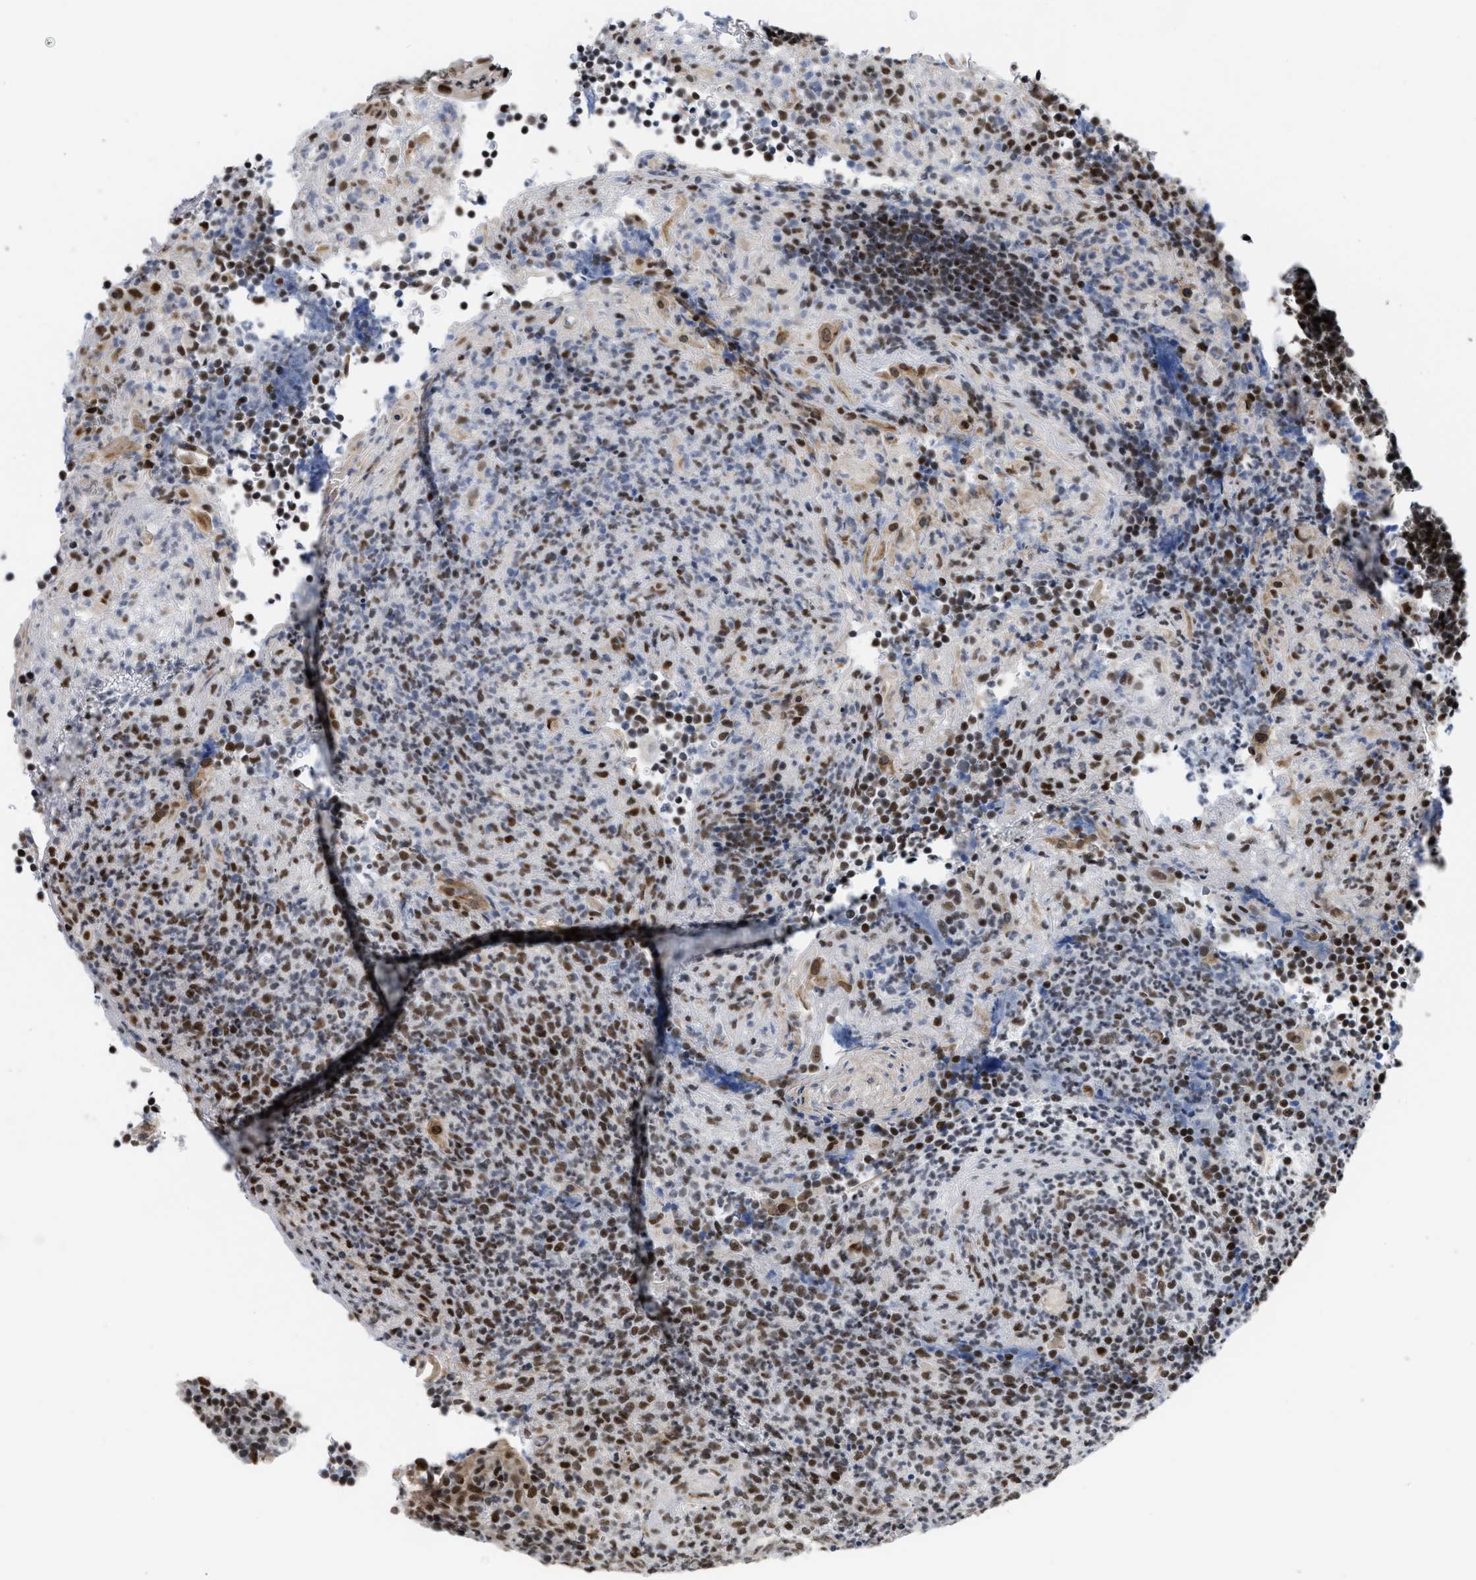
{"staining": {"intensity": "moderate", "quantity": ">75%", "location": "nuclear"}, "tissue": "tonsil", "cell_type": "Germinal center cells", "image_type": "normal", "snomed": [{"axis": "morphology", "description": "Normal tissue, NOS"}, {"axis": "topography", "description": "Tonsil"}], "caption": "High-power microscopy captured an immunohistochemistry photomicrograph of unremarkable tonsil, revealing moderate nuclear positivity in about >75% of germinal center cells. The staining was performed using DAB, with brown indicating positive protein expression. Nuclei are stained blue with hematoxylin.", "gene": "MIER1", "patient": {"sex": "male", "age": 37}}